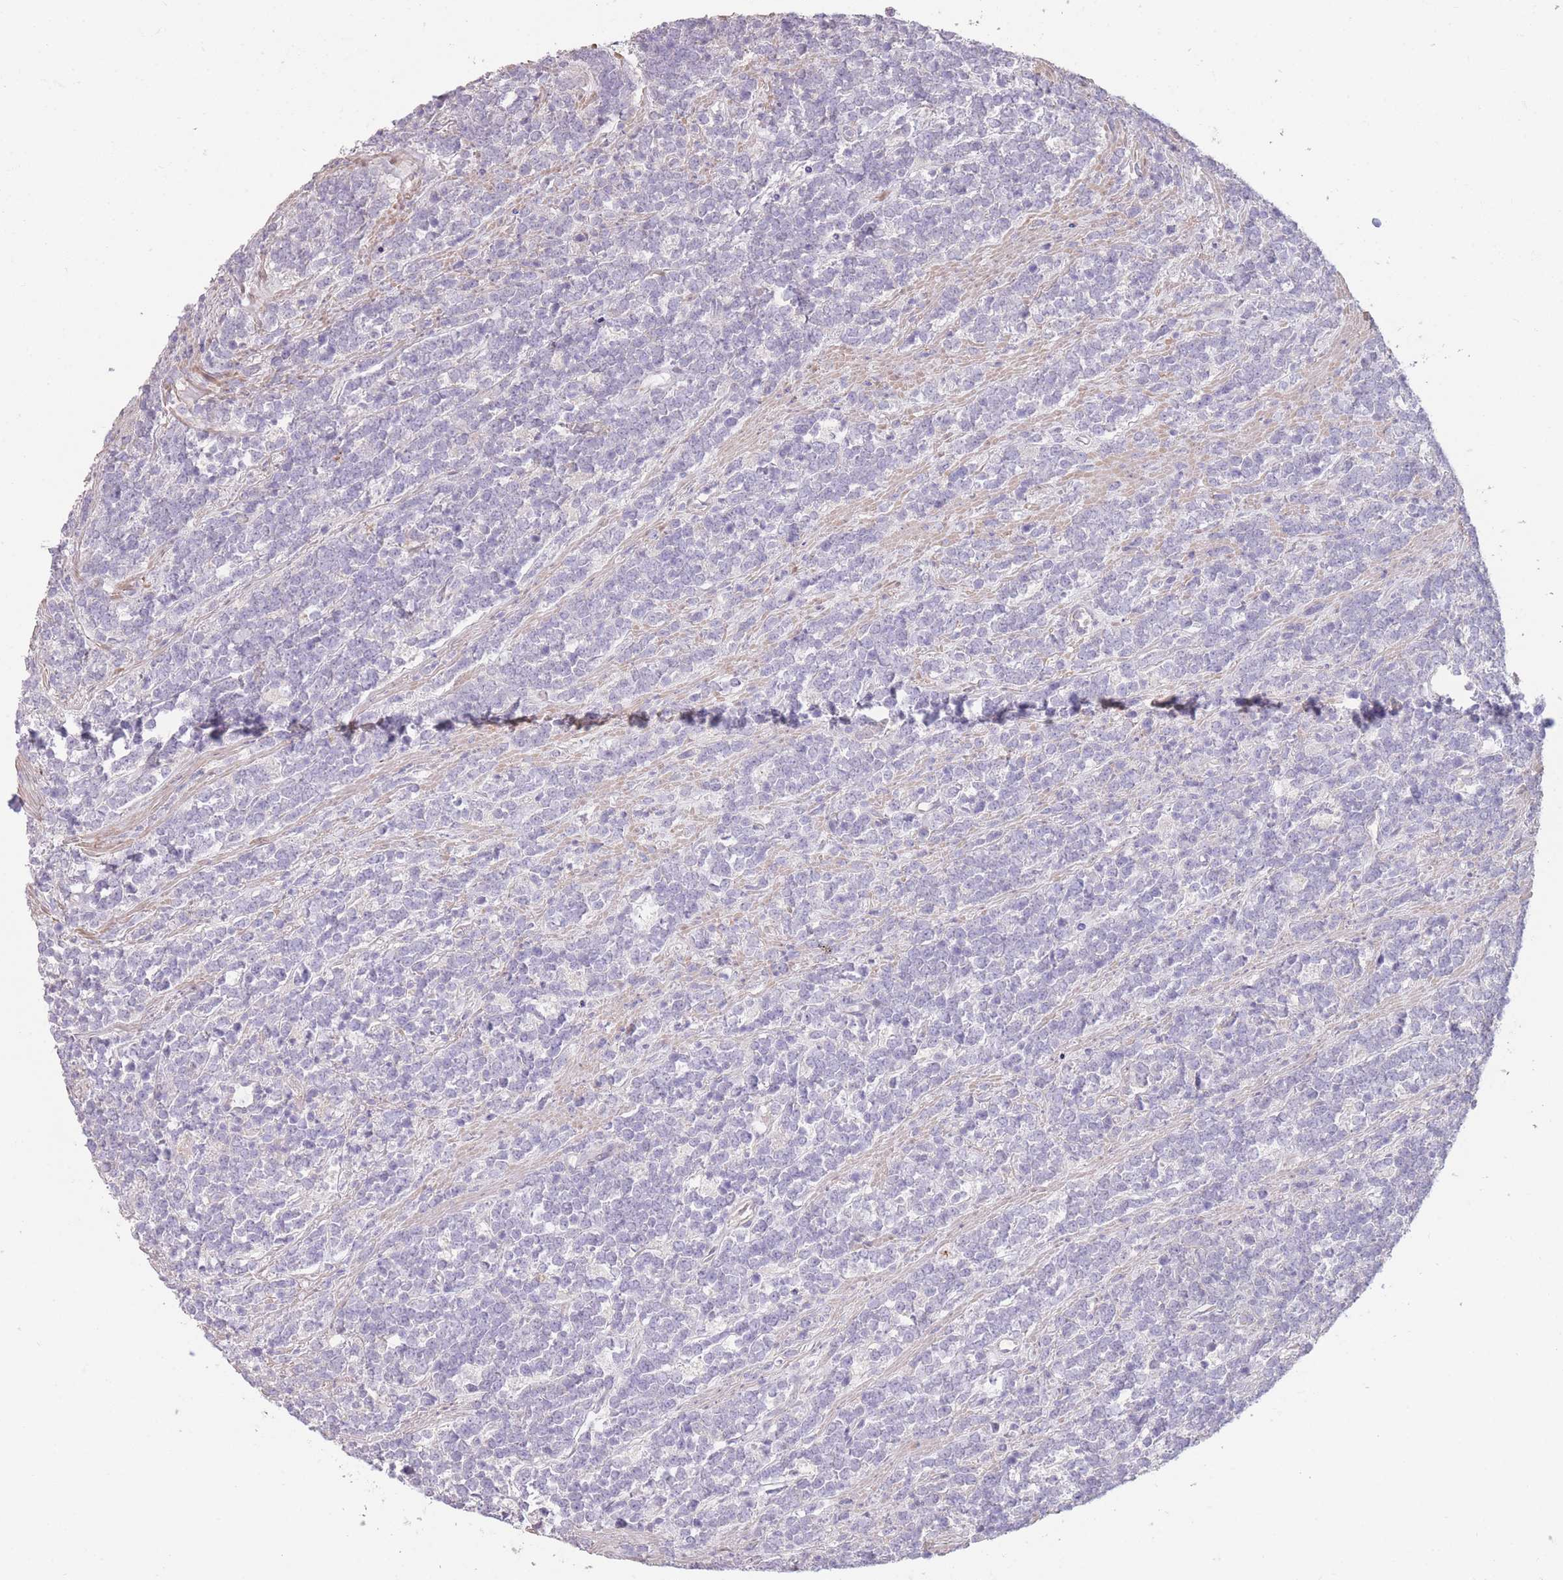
{"staining": {"intensity": "negative", "quantity": "none", "location": "none"}, "tissue": "lymphoma", "cell_type": "Tumor cells", "image_type": "cancer", "snomed": [{"axis": "morphology", "description": "Malignant lymphoma, non-Hodgkin's type, High grade"}, {"axis": "topography", "description": "Small intestine"}, {"axis": "topography", "description": "Colon"}], "caption": "This is an IHC image of human lymphoma. There is no staining in tumor cells.", "gene": "RSPH10B", "patient": {"sex": "male", "age": 8}}